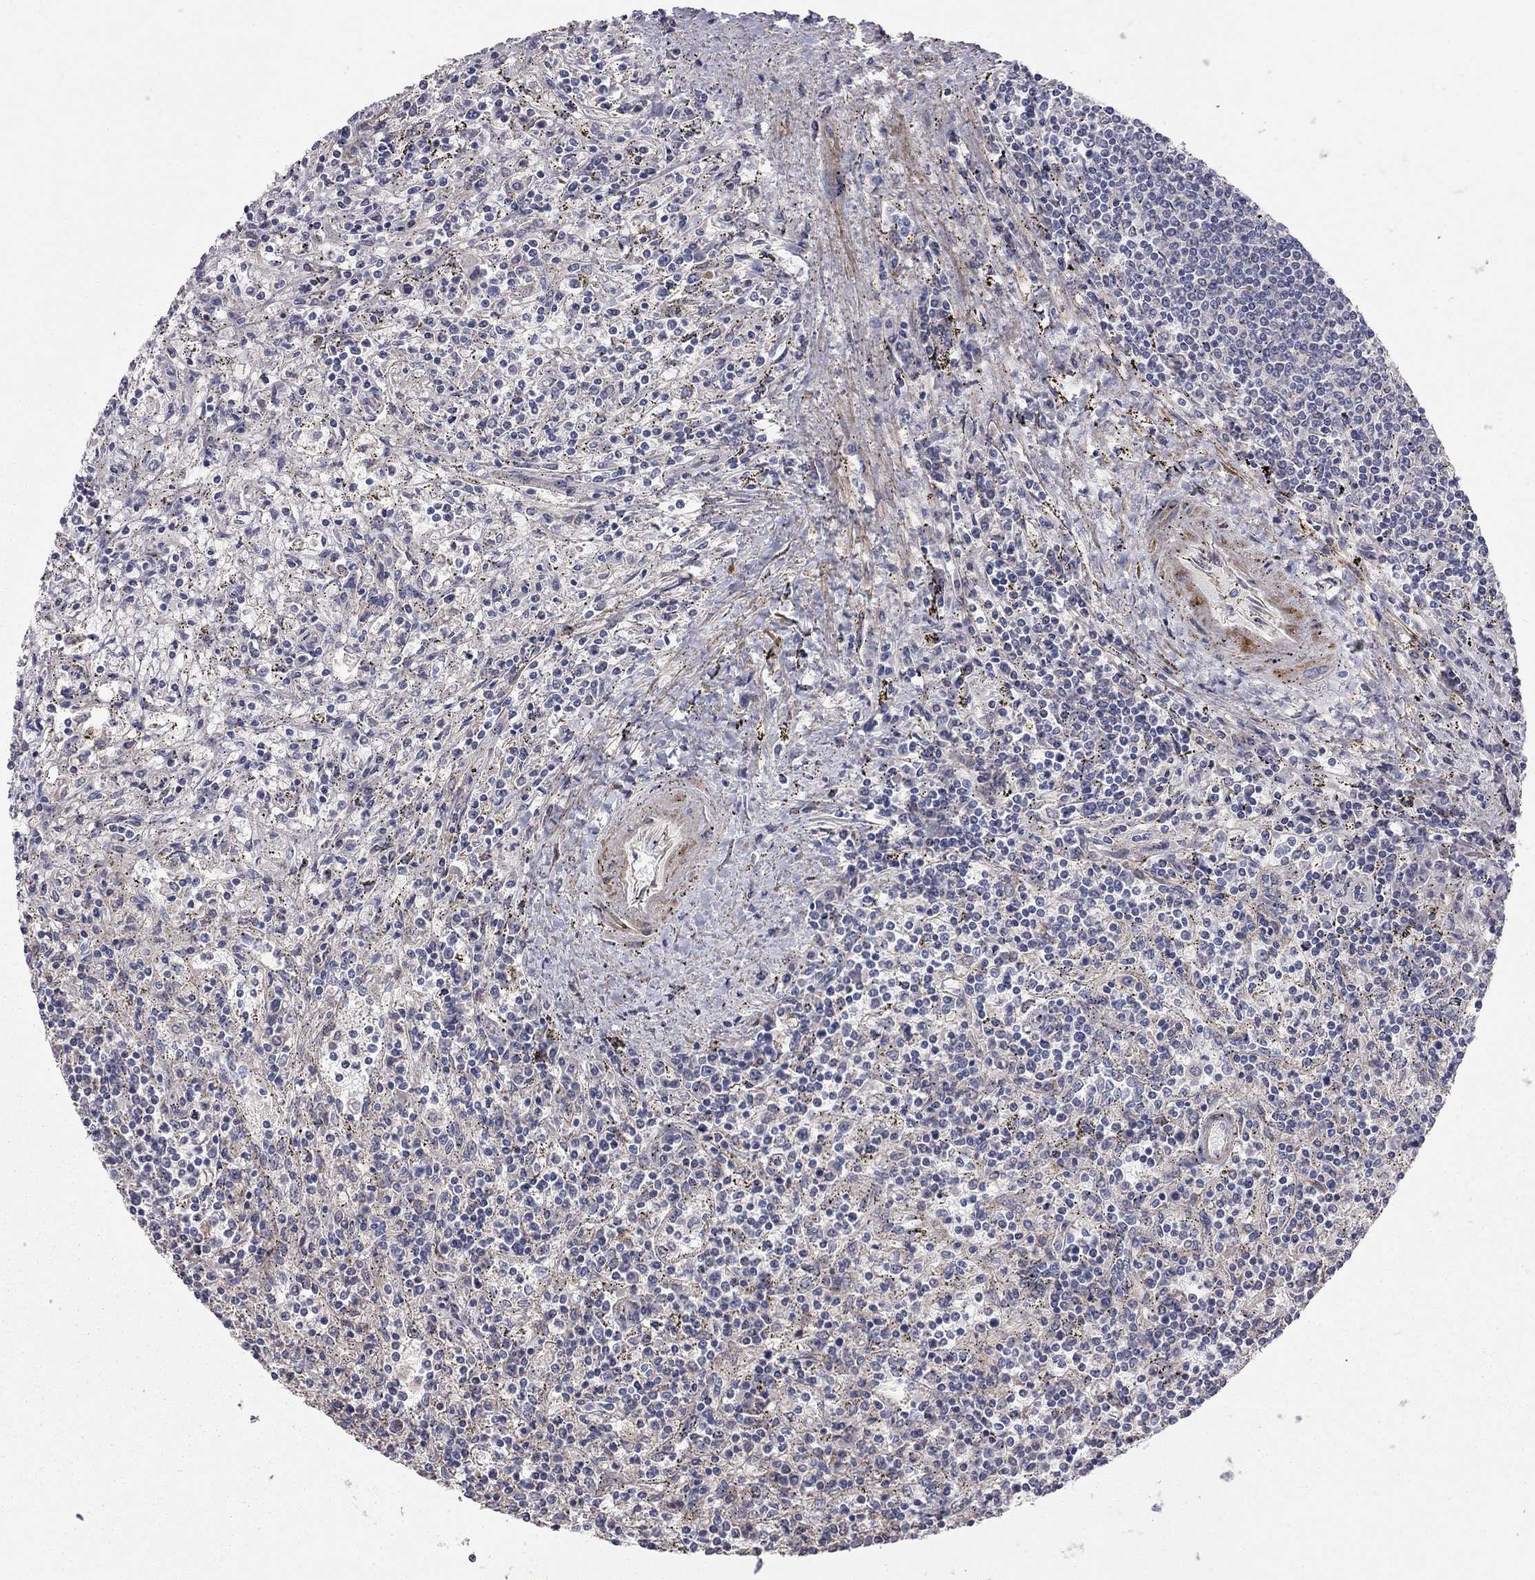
{"staining": {"intensity": "negative", "quantity": "none", "location": "none"}, "tissue": "lymphoma", "cell_type": "Tumor cells", "image_type": "cancer", "snomed": [{"axis": "morphology", "description": "Malignant lymphoma, non-Hodgkin's type, Low grade"}, {"axis": "topography", "description": "Spleen"}], "caption": "An IHC micrograph of lymphoma is shown. There is no staining in tumor cells of lymphoma. Nuclei are stained in blue.", "gene": "KANSL1L", "patient": {"sex": "male", "age": 62}}